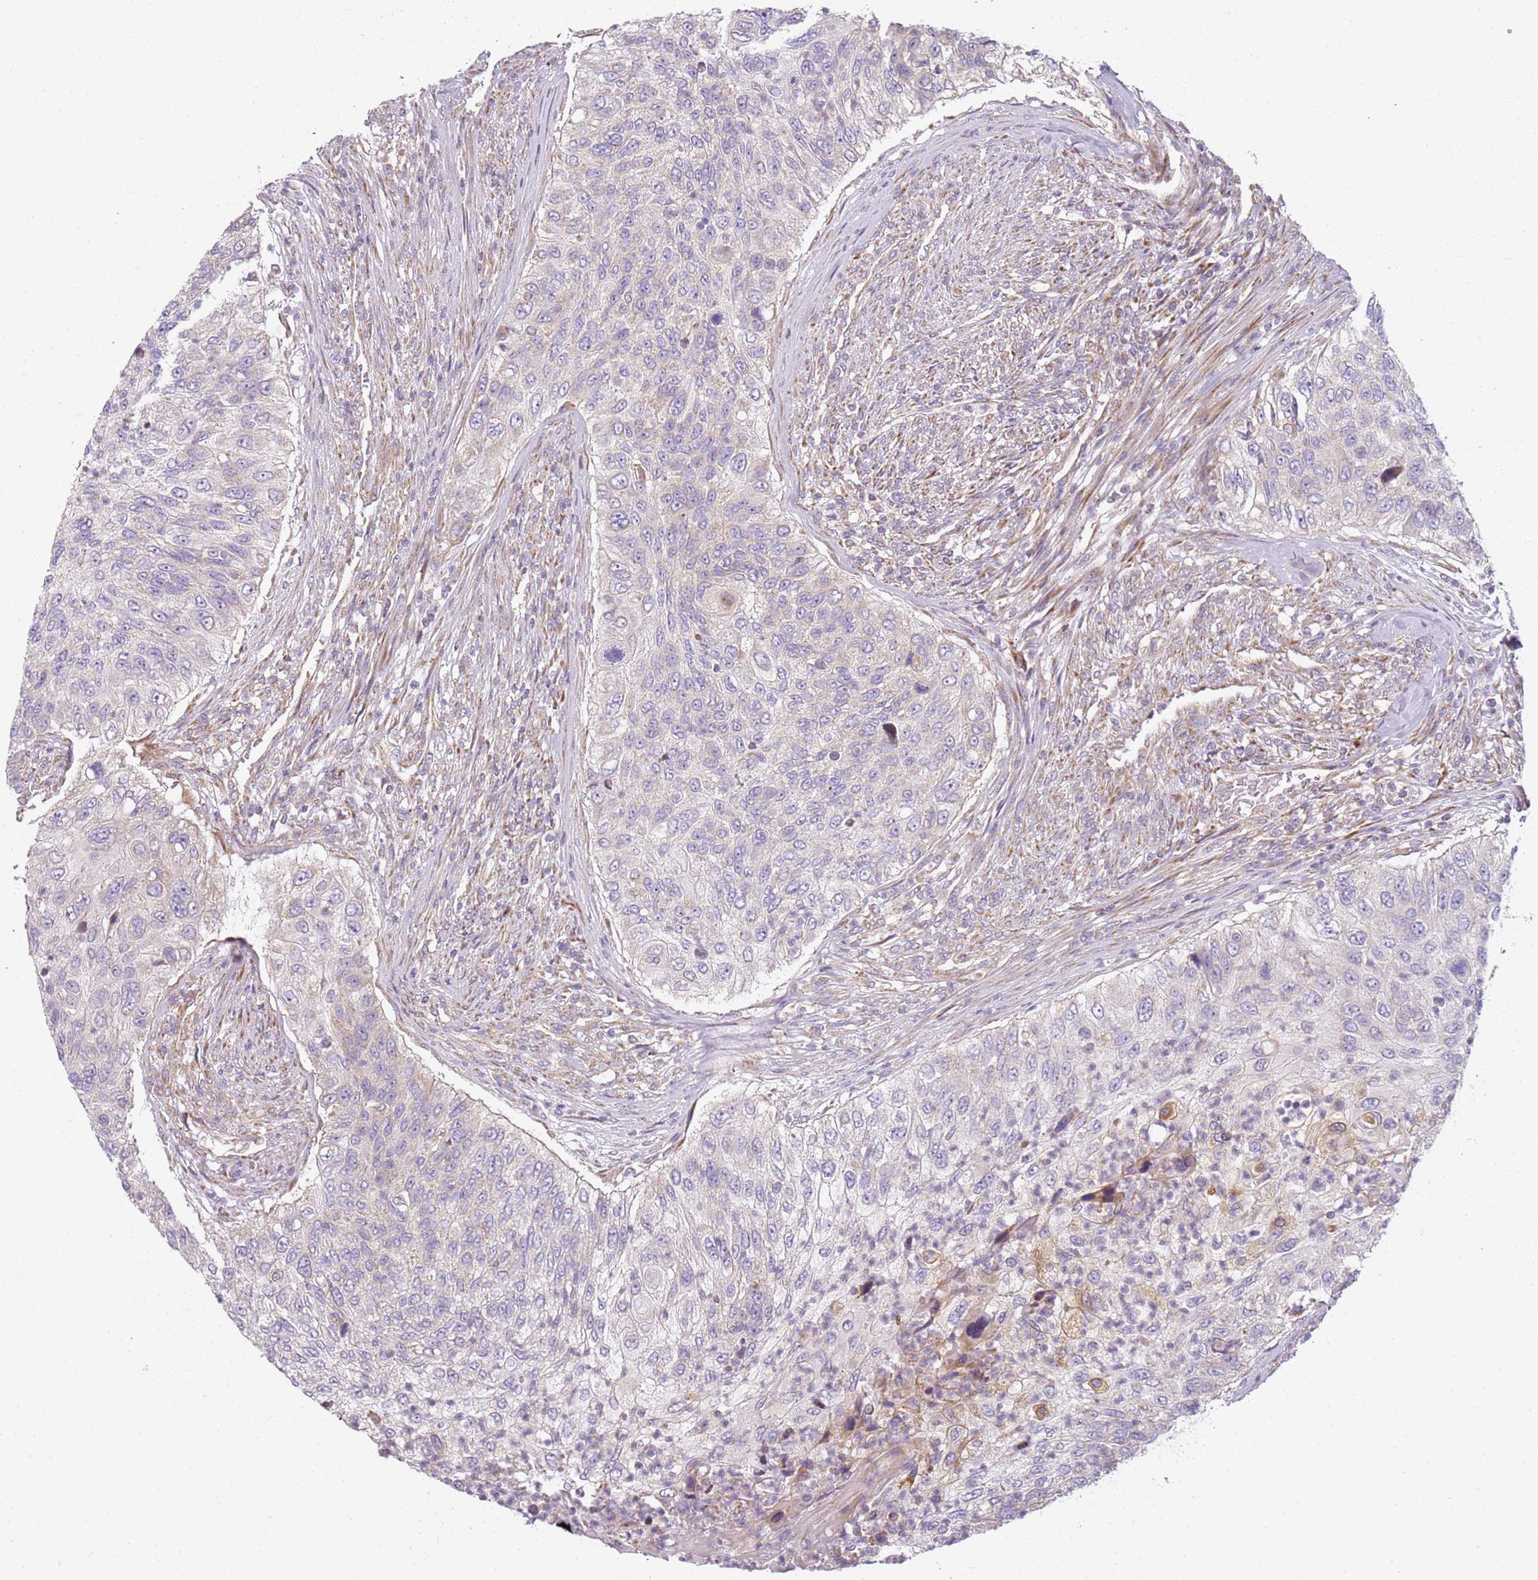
{"staining": {"intensity": "negative", "quantity": "none", "location": "none"}, "tissue": "urothelial cancer", "cell_type": "Tumor cells", "image_type": "cancer", "snomed": [{"axis": "morphology", "description": "Urothelial carcinoma, High grade"}, {"axis": "topography", "description": "Urinary bladder"}], "caption": "Protein analysis of urothelial carcinoma (high-grade) reveals no significant staining in tumor cells.", "gene": "TMEM200C", "patient": {"sex": "female", "age": 60}}